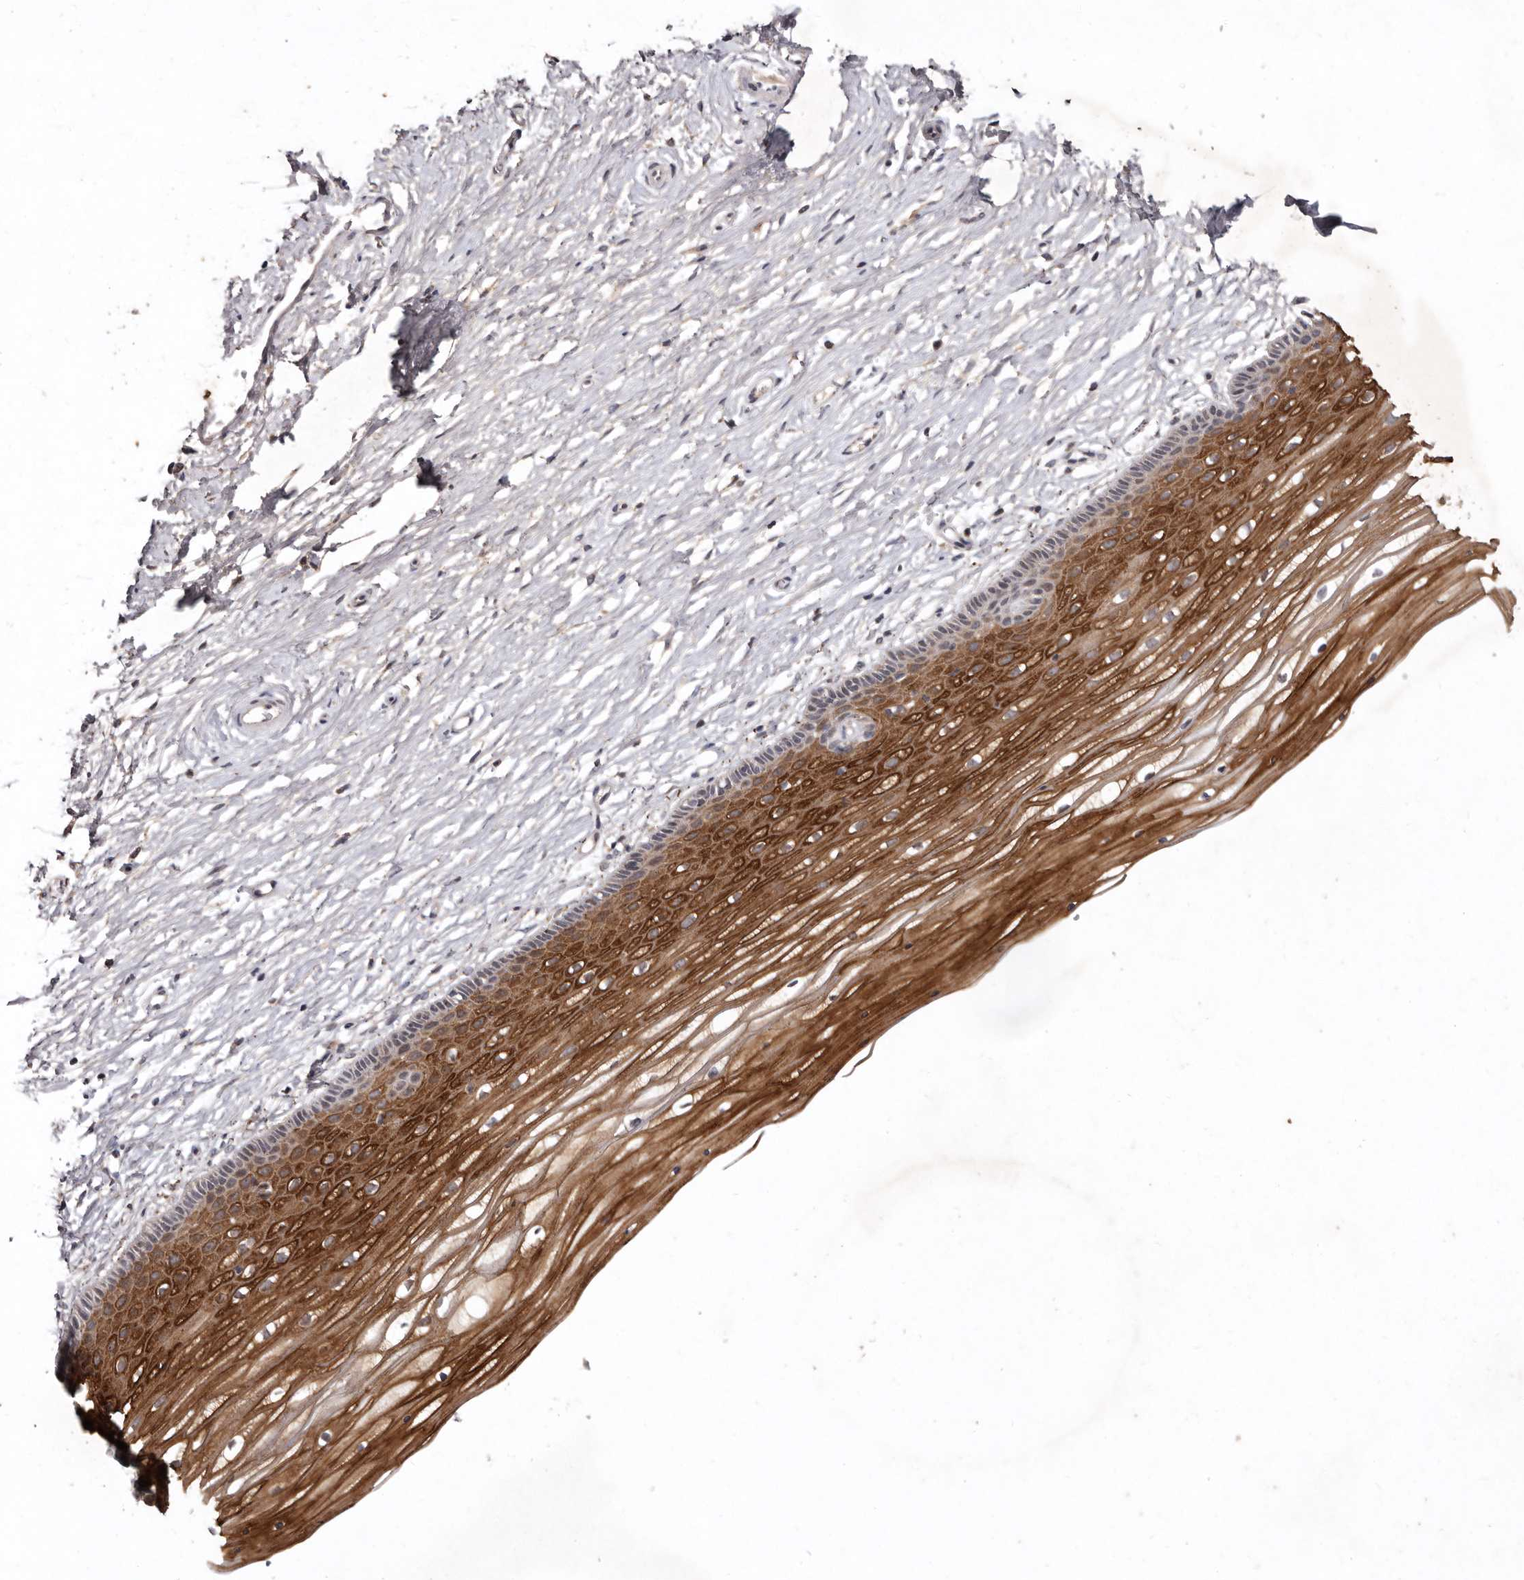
{"staining": {"intensity": "strong", "quantity": "25%-75%", "location": "cytoplasmic/membranous"}, "tissue": "vagina", "cell_type": "Squamous epithelial cells", "image_type": "normal", "snomed": [{"axis": "morphology", "description": "Normal tissue, NOS"}, {"axis": "topography", "description": "Vagina"}, {"axis": "topography", "description": "Cervix"}], "caption": "The micrograph exhibits staining of normal vagina, revealing strong cytoplasmic/membranous protein positivity (brown color) within squamous epithelial cells.", "gene": "FLAD1", "patient": {"sex": "female", "age": 40}}